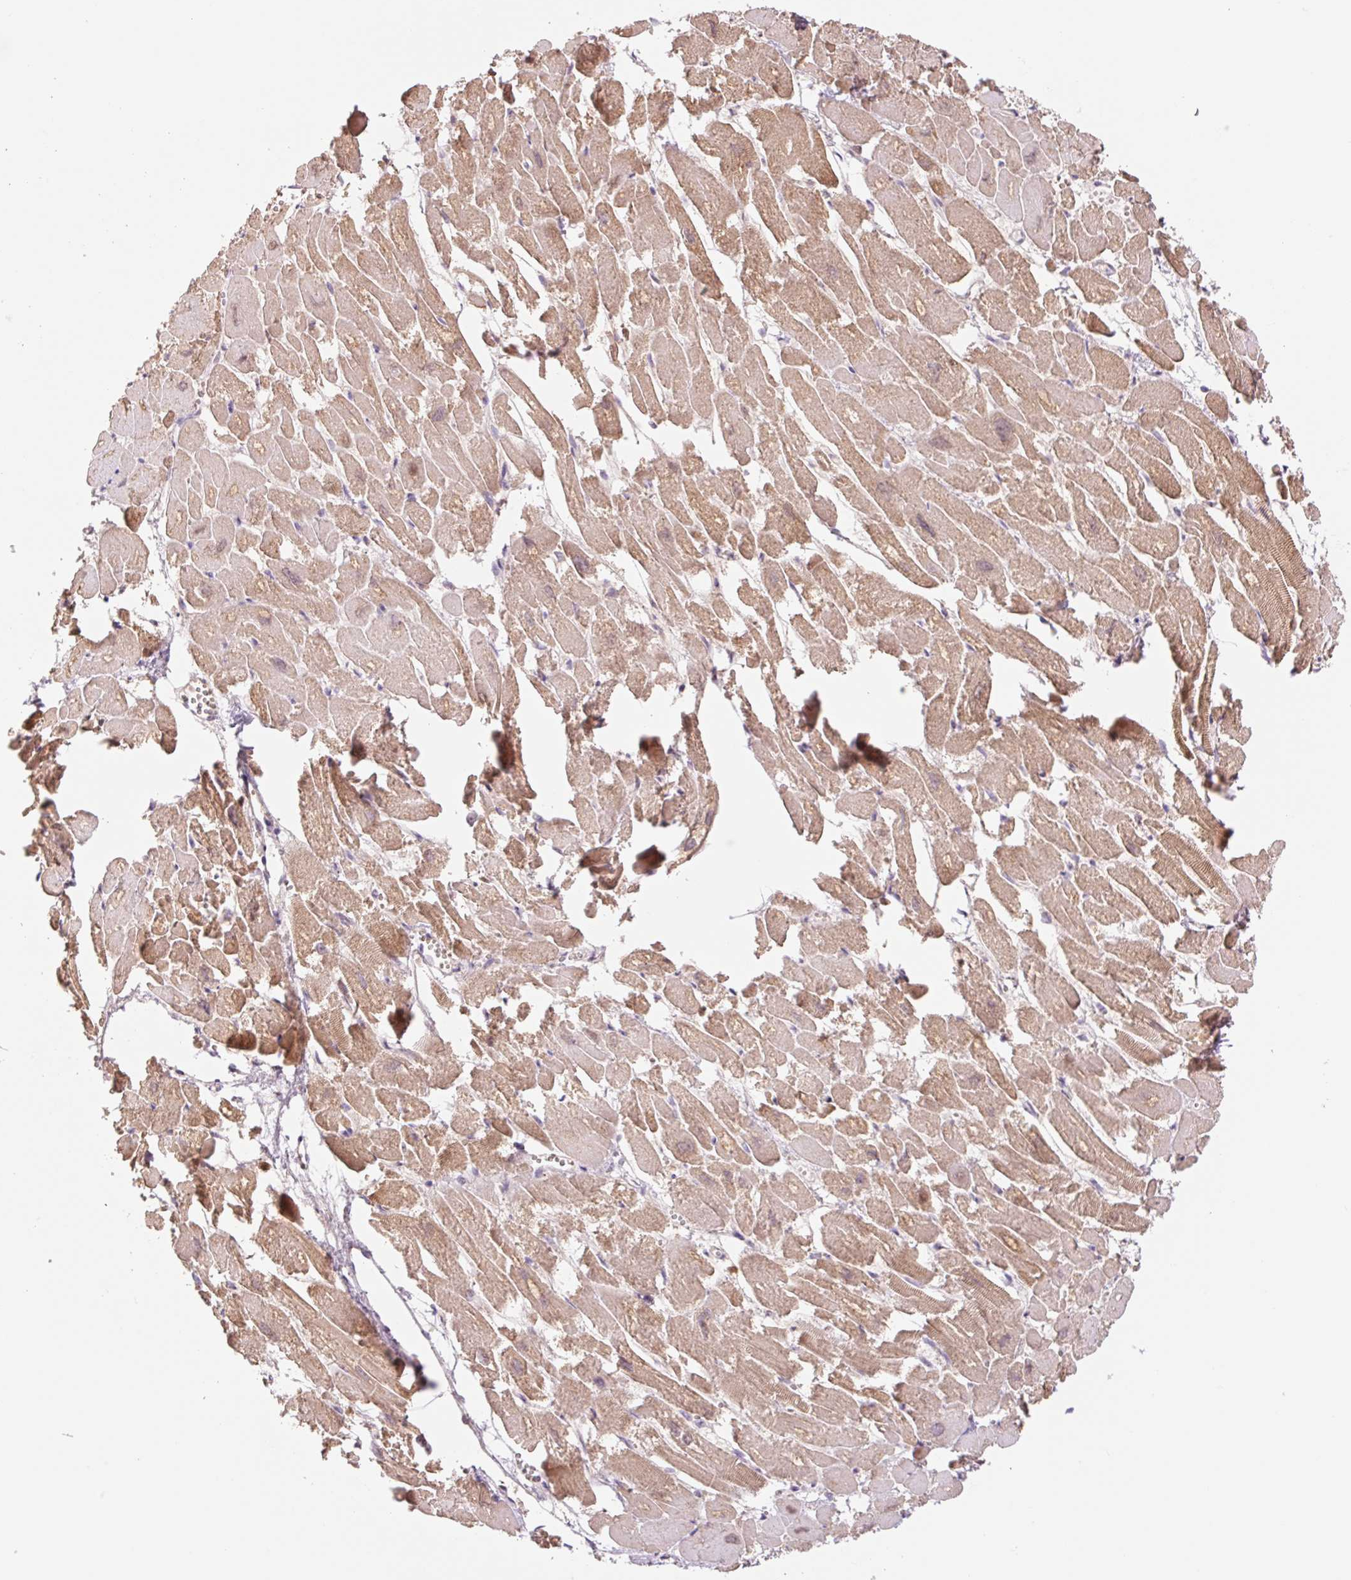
{"staining": {"intensity": "moderate", "quantity": ">75%", "location": "cytoplasmic/membranous"}, "tissue": "heart muscle", "cell_type": "Cardiomyocytes", "image_type": "normal", "snomed": [{"axis": "morphology", "description": "Normal tissue, NOS"}, {"axis": "topography", "description": "Heart"}], "caption": "Cardiomyocytes demonstrate medium levels of moderate cytoplasmic/membranous positivity in approximately >75% of cells in benign heart muscle.", "gene": "GOSR2", "patient": {"sex": "male", "age": 54}}